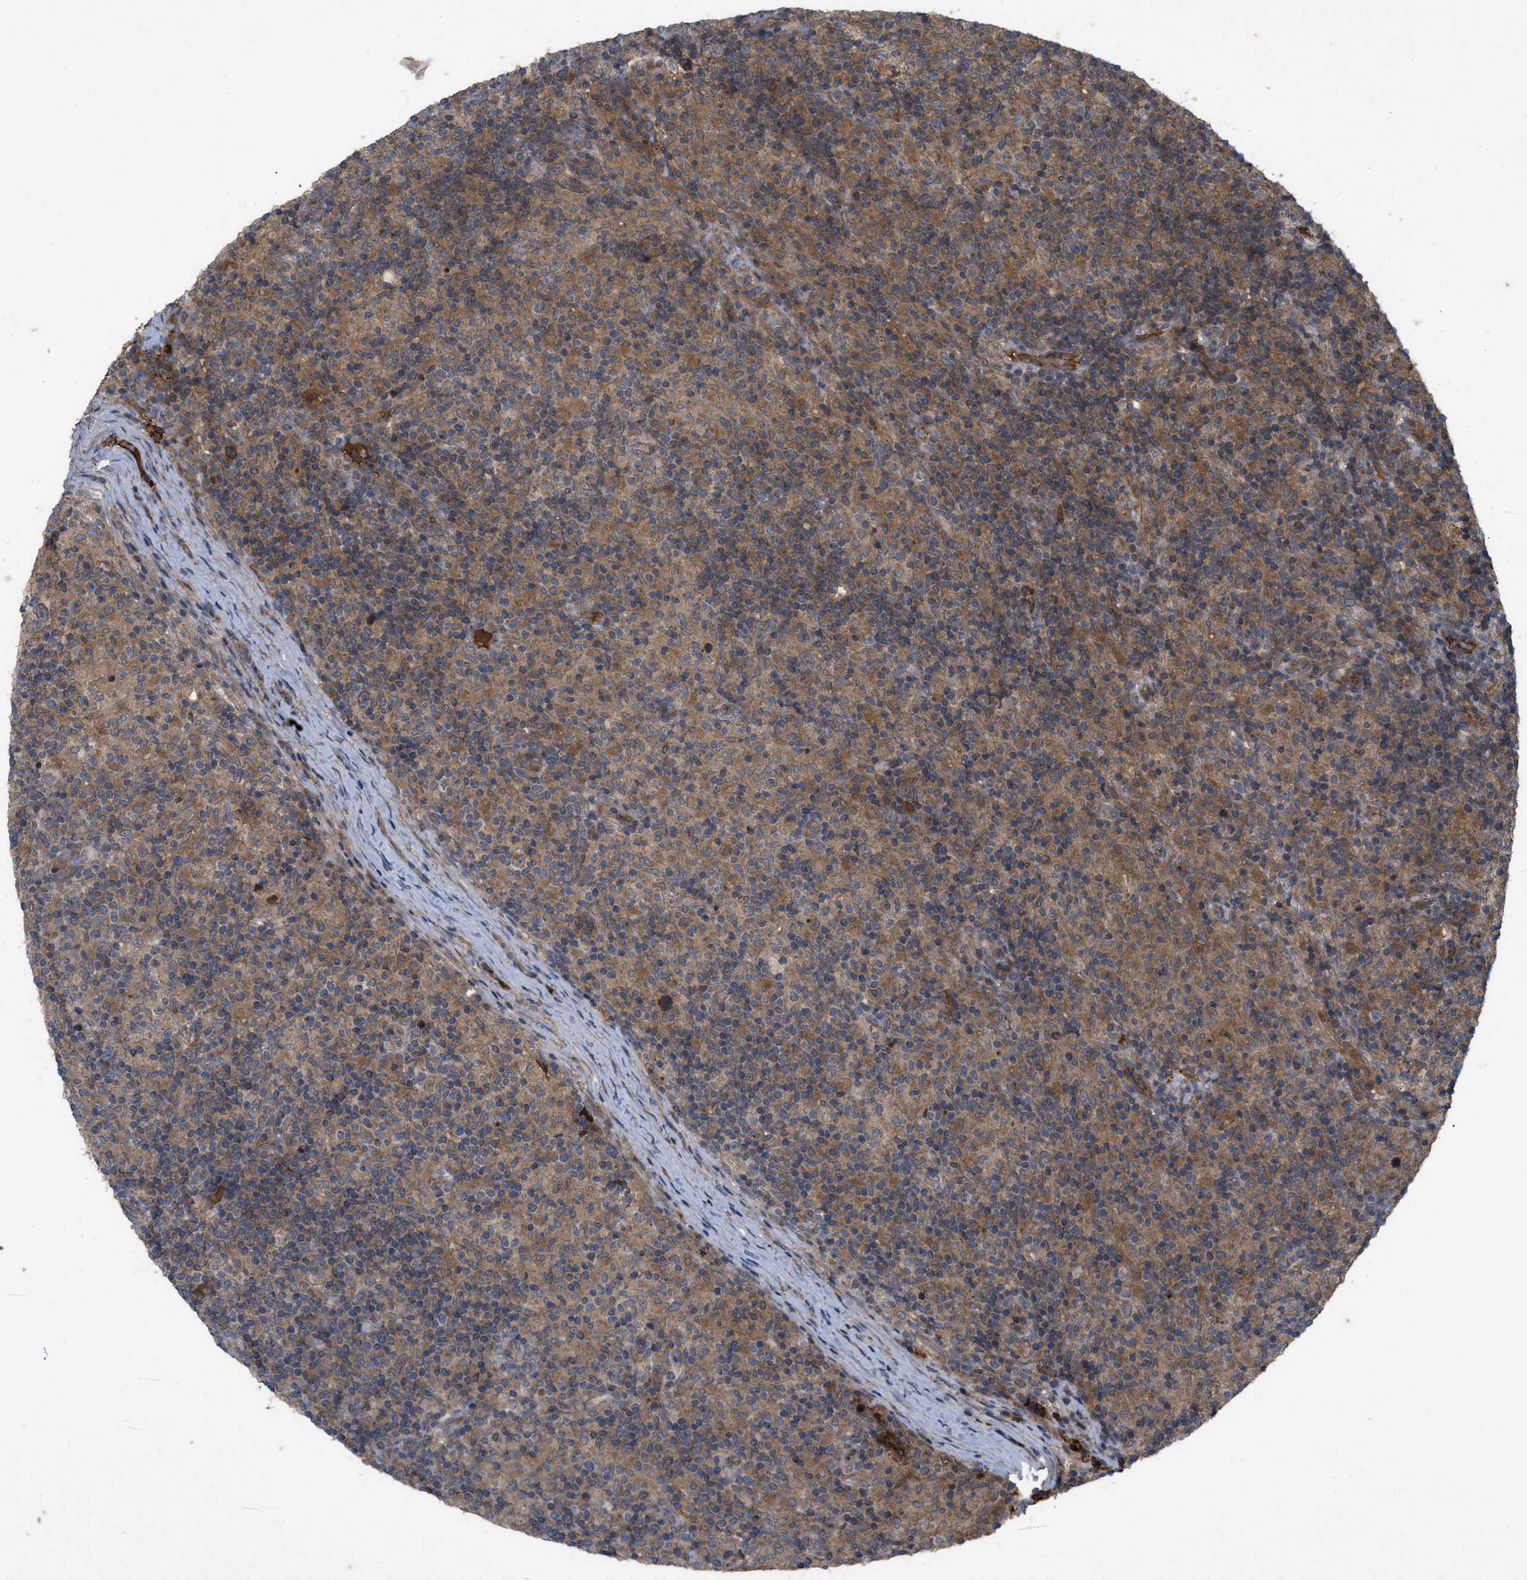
{"staining": {"intensity": "moderate", "quantity": "25%-75%", "location": "cytoplasmic/membranous"}, "tissue": "lymphoma", "cell_type": "Tumor cells", "image_type": "cancer", "snomed": [{"axis": "morphology", "description": "Hodgkin's disease, NOS"}, {"axis": "topography", "description": "Lymph node"}], "caption": "This is a histology image of immunohistochemistry (IHC) staining of lymphoma, which shows moderate staining in the cytoplasmic/membranous of tumor cells.", "gene": "RAB2A", "patient": {"sex": "male", "age": 70}}